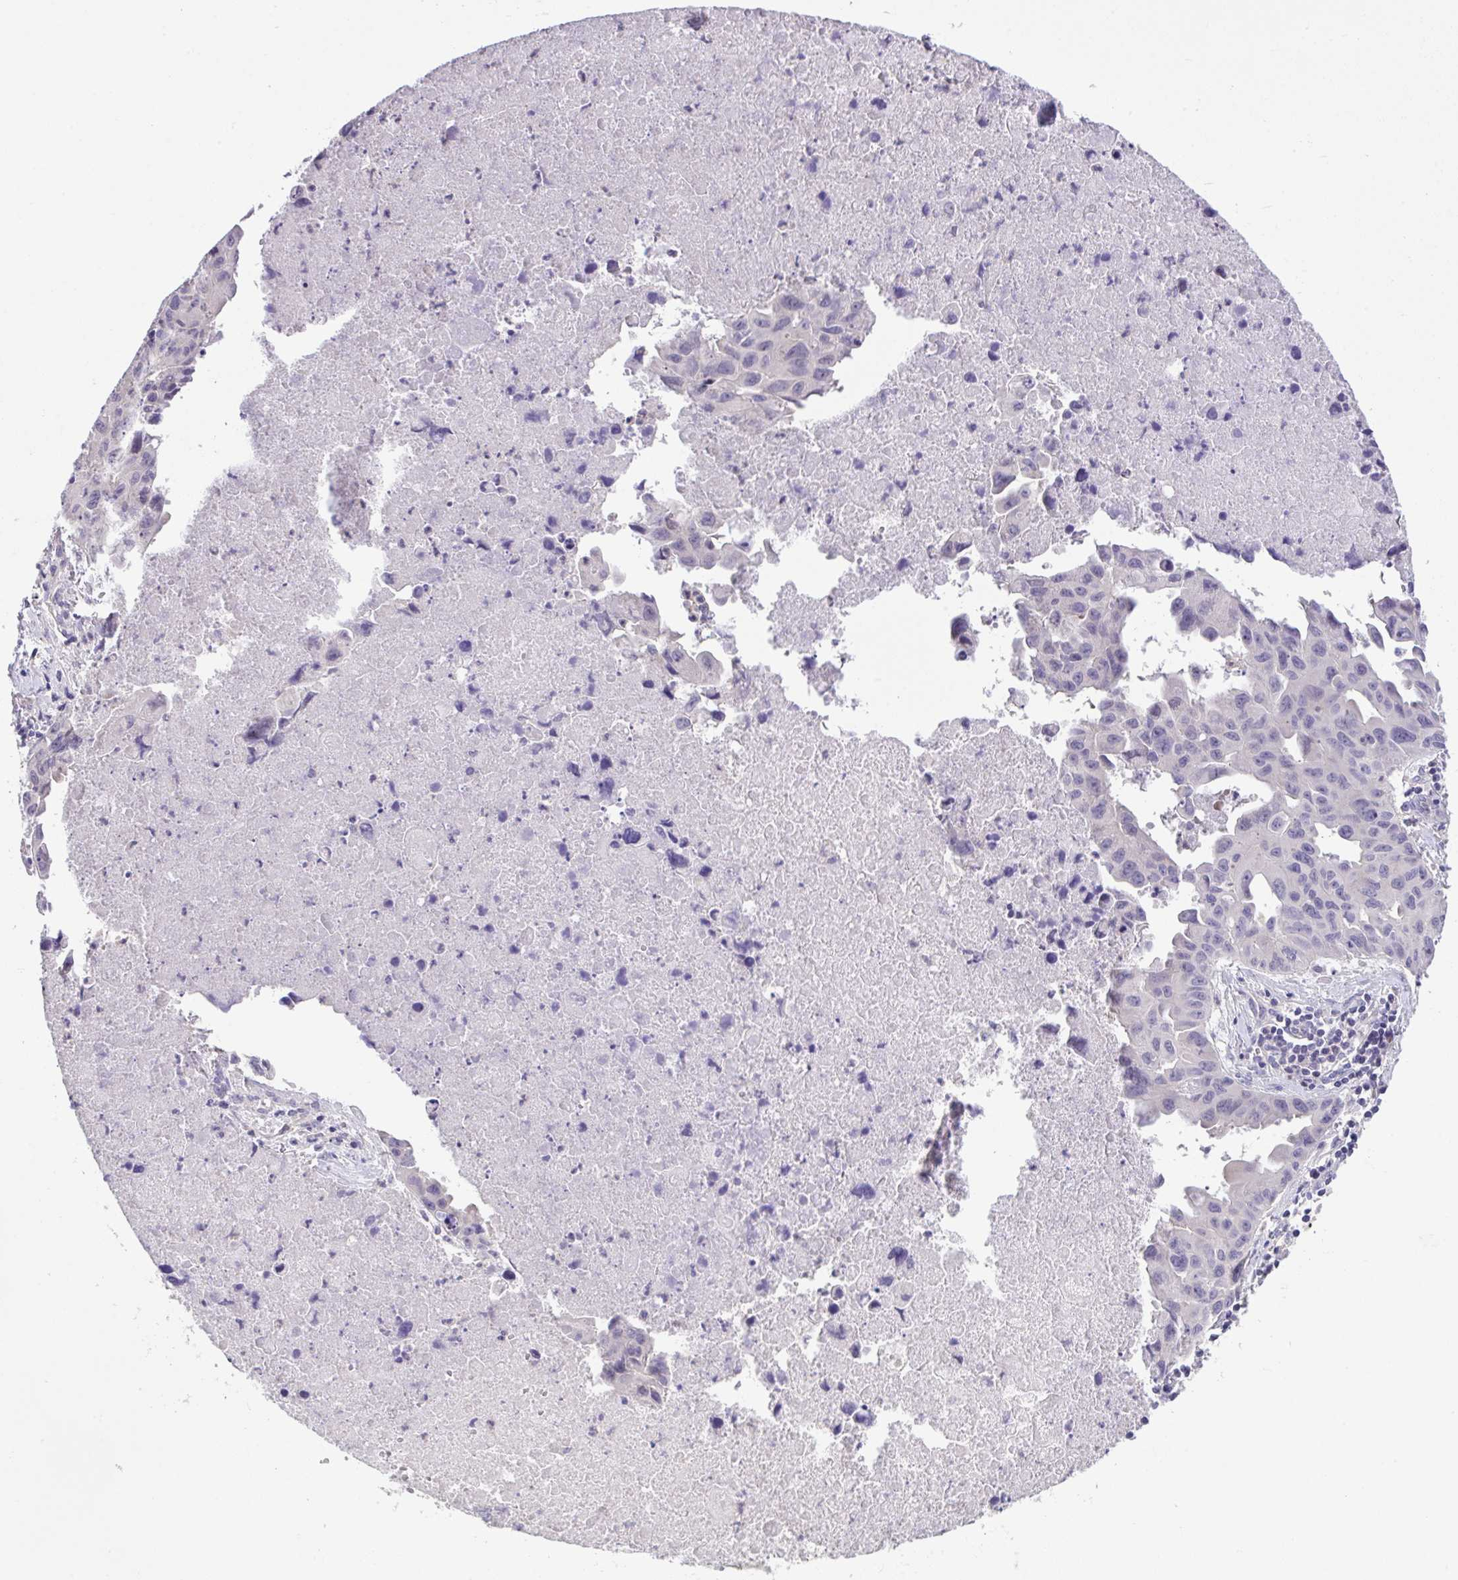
{"staining": {"intensity": "negative", "quantity": "none", "location": "none"}, "tissue": "lung cancer", "cell_type": "Tumor cells", "image_type": "cancer", "snomed": [{"axis": "morphology", "description": "Adenocarcinoma, NOS"}, {"axis": "topography", "description": "Lymph node"}, {"axis": "topography", "description": "Lung"}], "caption": "Tumor cells are negative for protein expression in human lung cancer (adenocarcinoma).", "gene": "RHOXF1", "patient": {"sex": "male", "age": 64}}